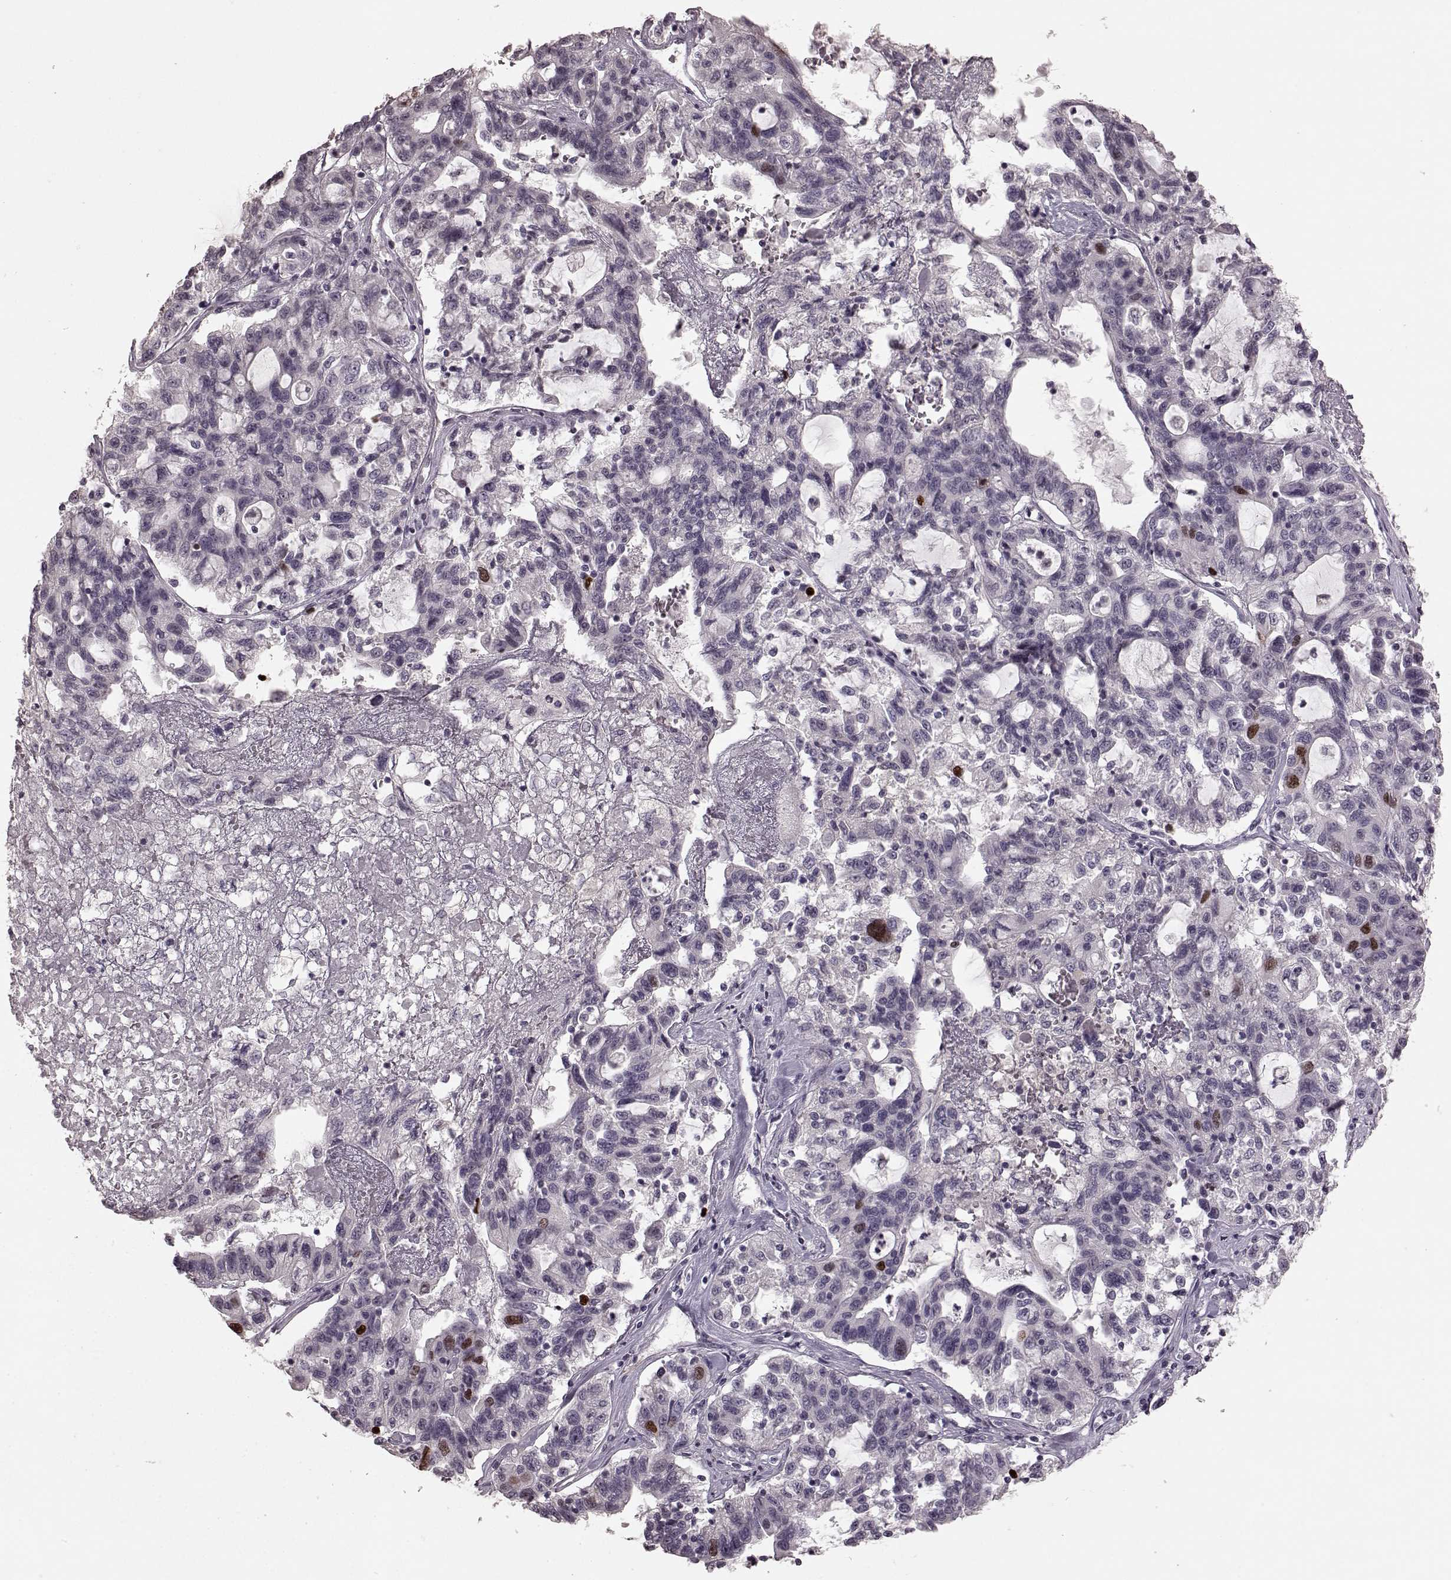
{"staining": {"intensity": "moderate", "quantity": "<25%", "location": "nuclear"}, "tissue": "liver cancer", "cell_type": "Tumor cells", "image_type": "cancer", "snomed": [{"axis": "morphology", "description": "Adenocarcinoma, NOS"}, {"axis": "morphology", "description": "Cholangiocarcinoma"}, {"axis": "topography", "description": "Liver"}], "caption": "Moderate nuclear protein expression is present in about <25% of tumor cells in liver cancer. Immunohistochemistry (ihc) stains the protein in brown and the nuclei are stained blue.", "gene": "CCNA2", "patient": {"sex": "male", "age": 64}}